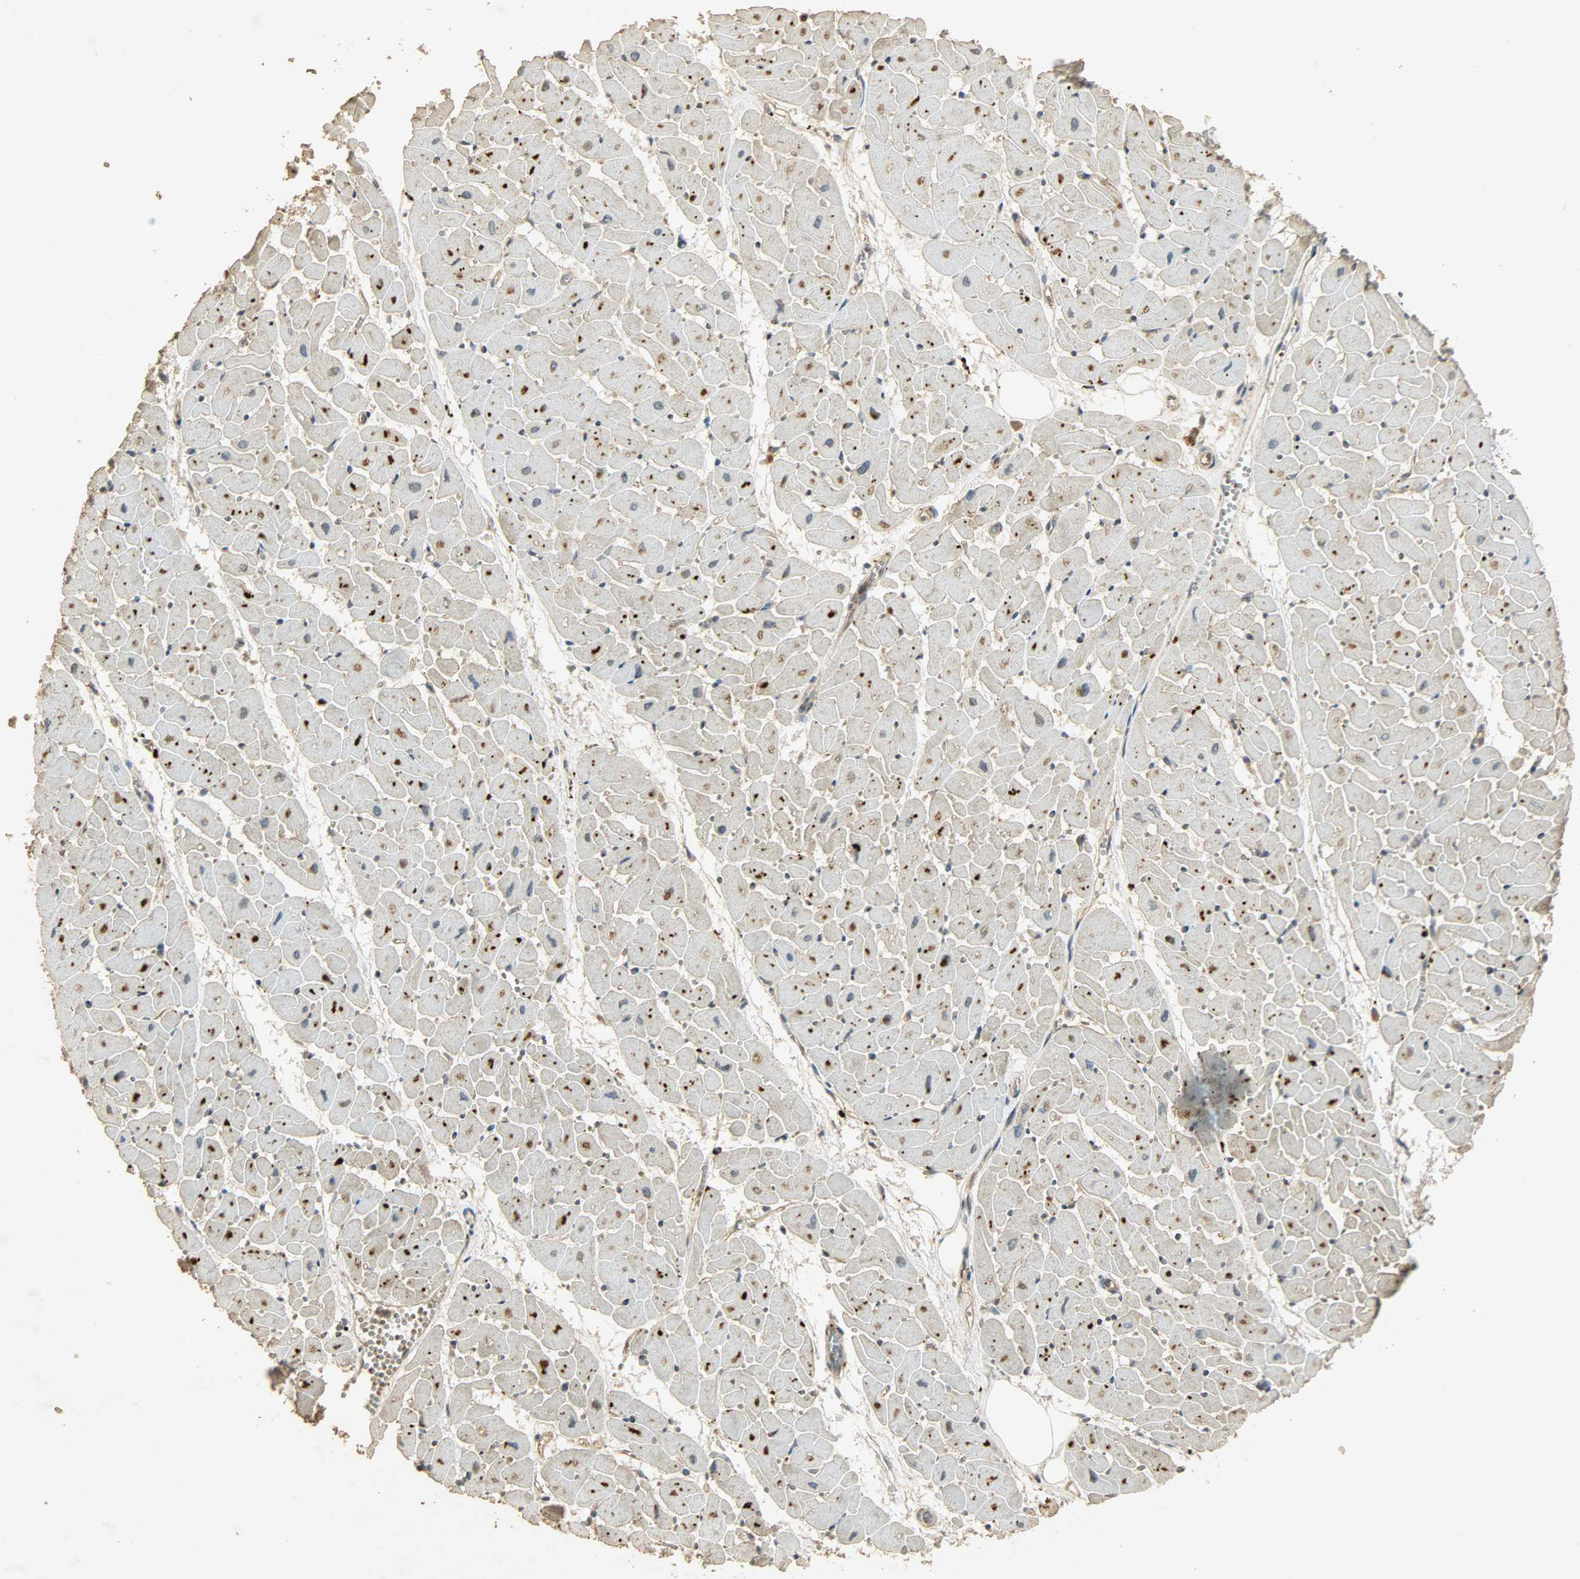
{"staining": {"intensity": "strong", "quantity": ">75%", "location": "cytoplasmic/membranous"}, "tissue": "heart muscle", "cell_type": "Cardiomyocytes", "image_type": "normal", "snomed": [{"axis": "morphology", "description": "Normal tissue, NOS"}, {"axis": "topography", "description": "Heart"}], "caption": "Protein analysis of normal heart muscle exhibits strong cytoplasmic/membranous expression in about >75% of cardiomyocytes. Nuclei are stained in blue.", "gene": "ATP2B1", "patient": {"sex": "female", "age": 19}}